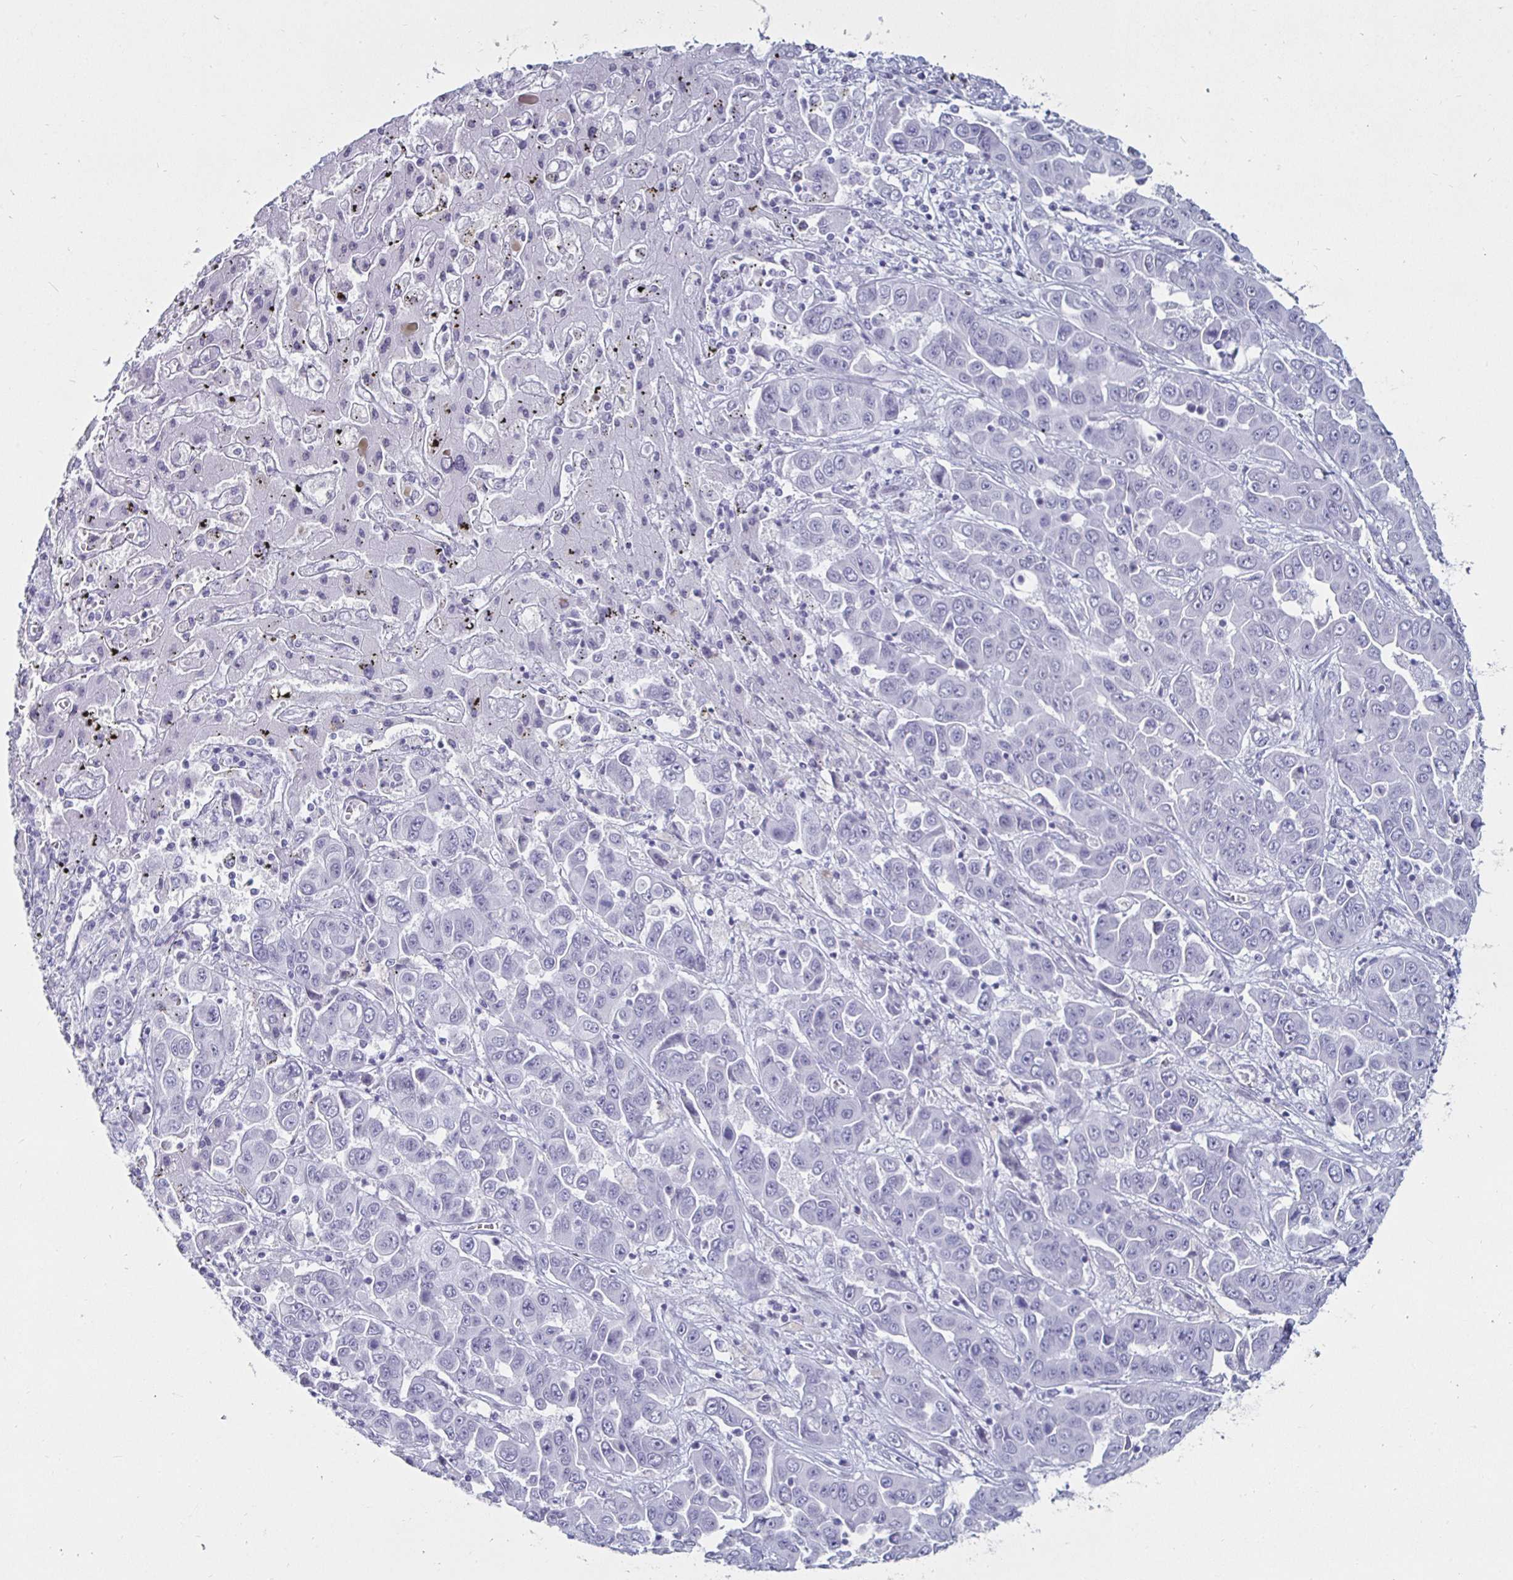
{"staining": {"intensity": "negative", "quantity": "none", "location": "none"}, "tissue": "liver cancer", "cell_type": "Tumor cells", "image_type": "cancer", "snomed": [{"axis": "morphology", "description": "Cholangiocarcinoma"}, {"axis": "topography", "description": "Liver"}], "caption": "Tumor cells are negative for brown protein staining in liver cholangiocarcinoma.", "gene": "KRT4", "patient": {"sex": "female", "age": 52}}